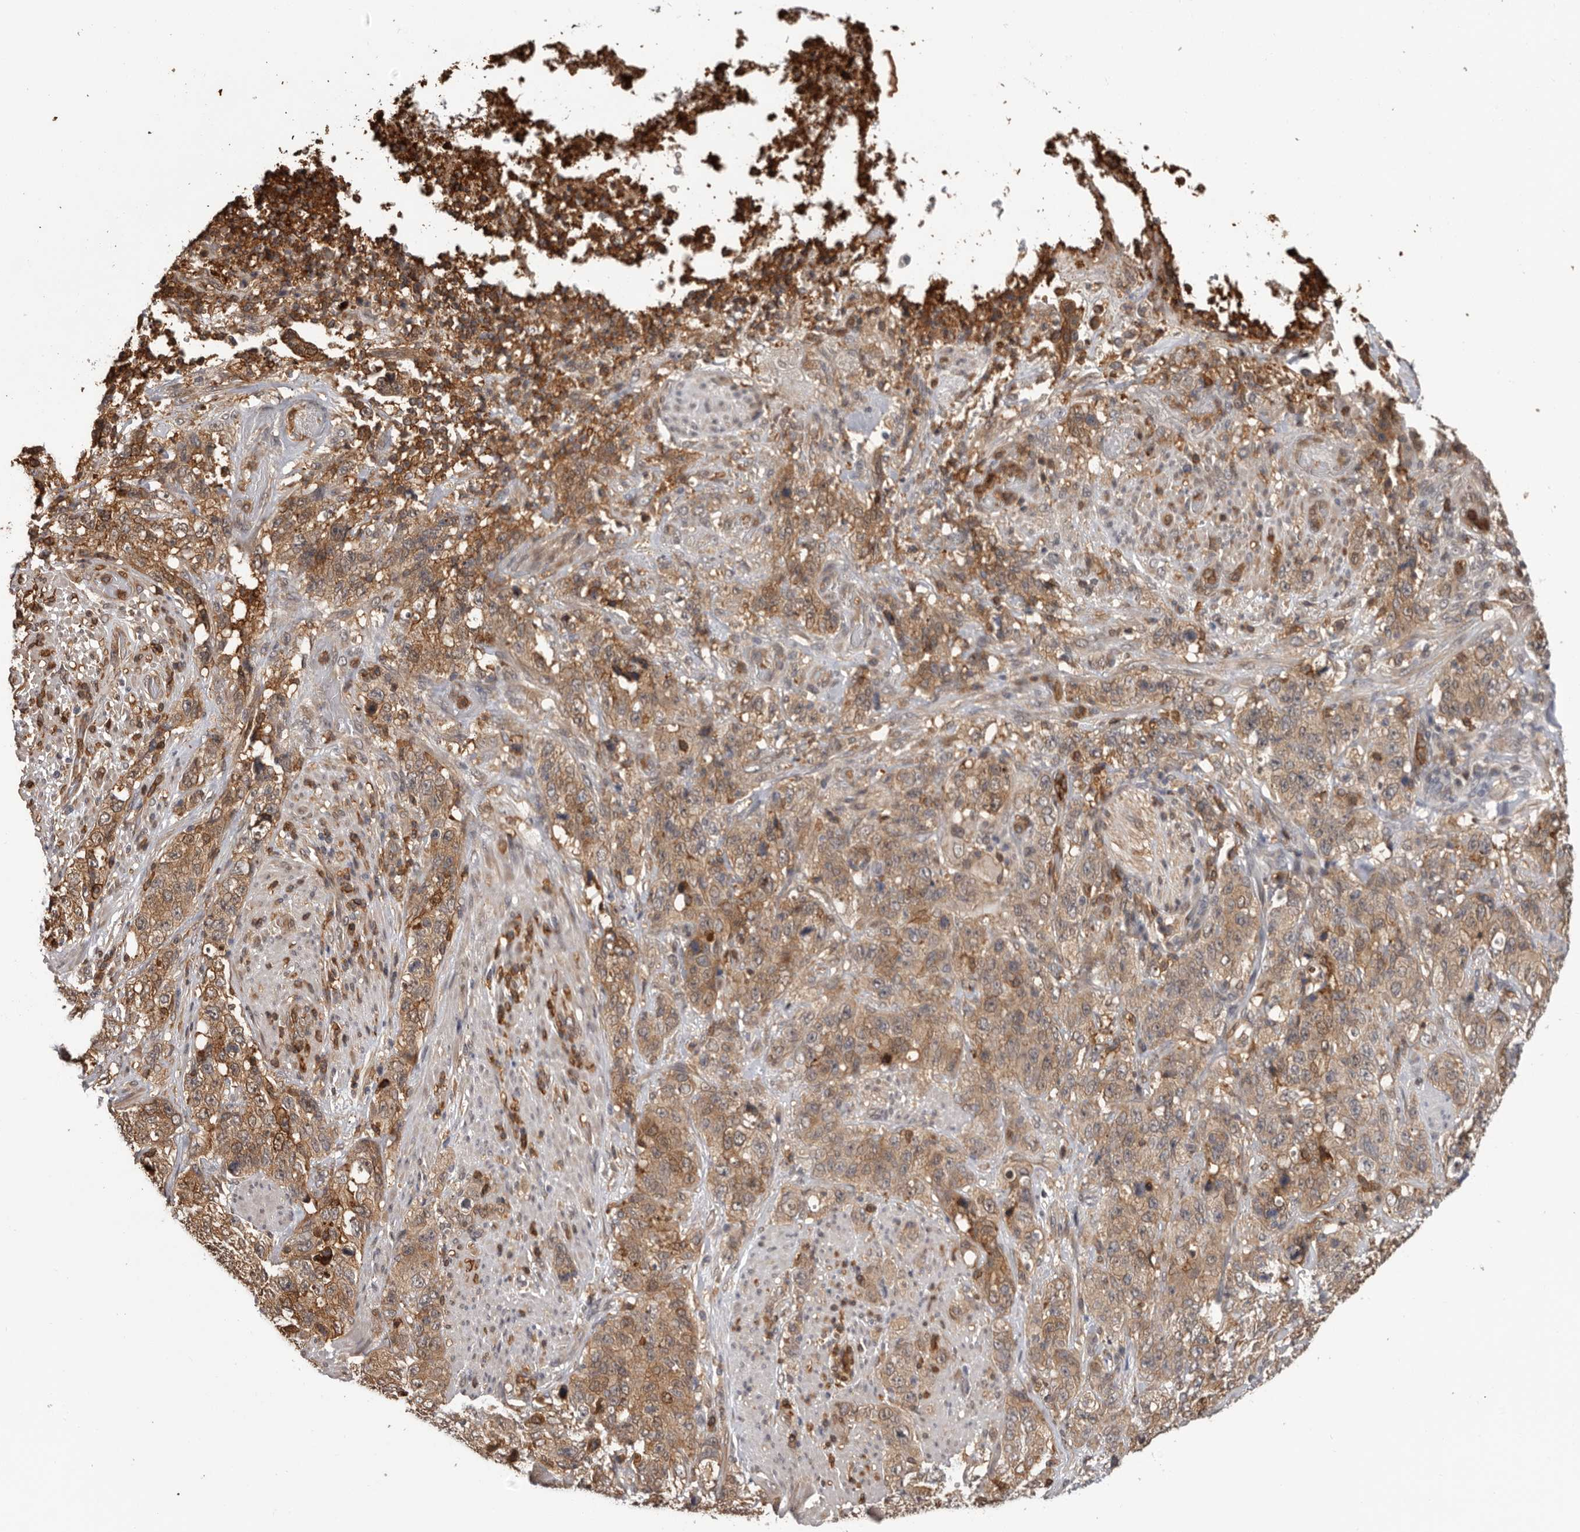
{"staining": {"intensity": "moderate", "quantity": ">75%", "location": "cytoplasmic/membranous"}, "tissue": "stomach cancer", "cell_type": "Tumor cells", "image_type": "cancer", "snomed": [{"axis": "morphology", "description": "Adenocarcinoma, NOS"}, {"axis": "topography", "description": "Stomach"}], "caption": "Human stomach cancer (adenocarcinoma) stained with a brown dye exhibits moderate cytoplasmic/membranous positive positivity in approximately >75% of tumor cells.", "gene": "PRR12", "patient": {"sex": "male", "age": 48}}